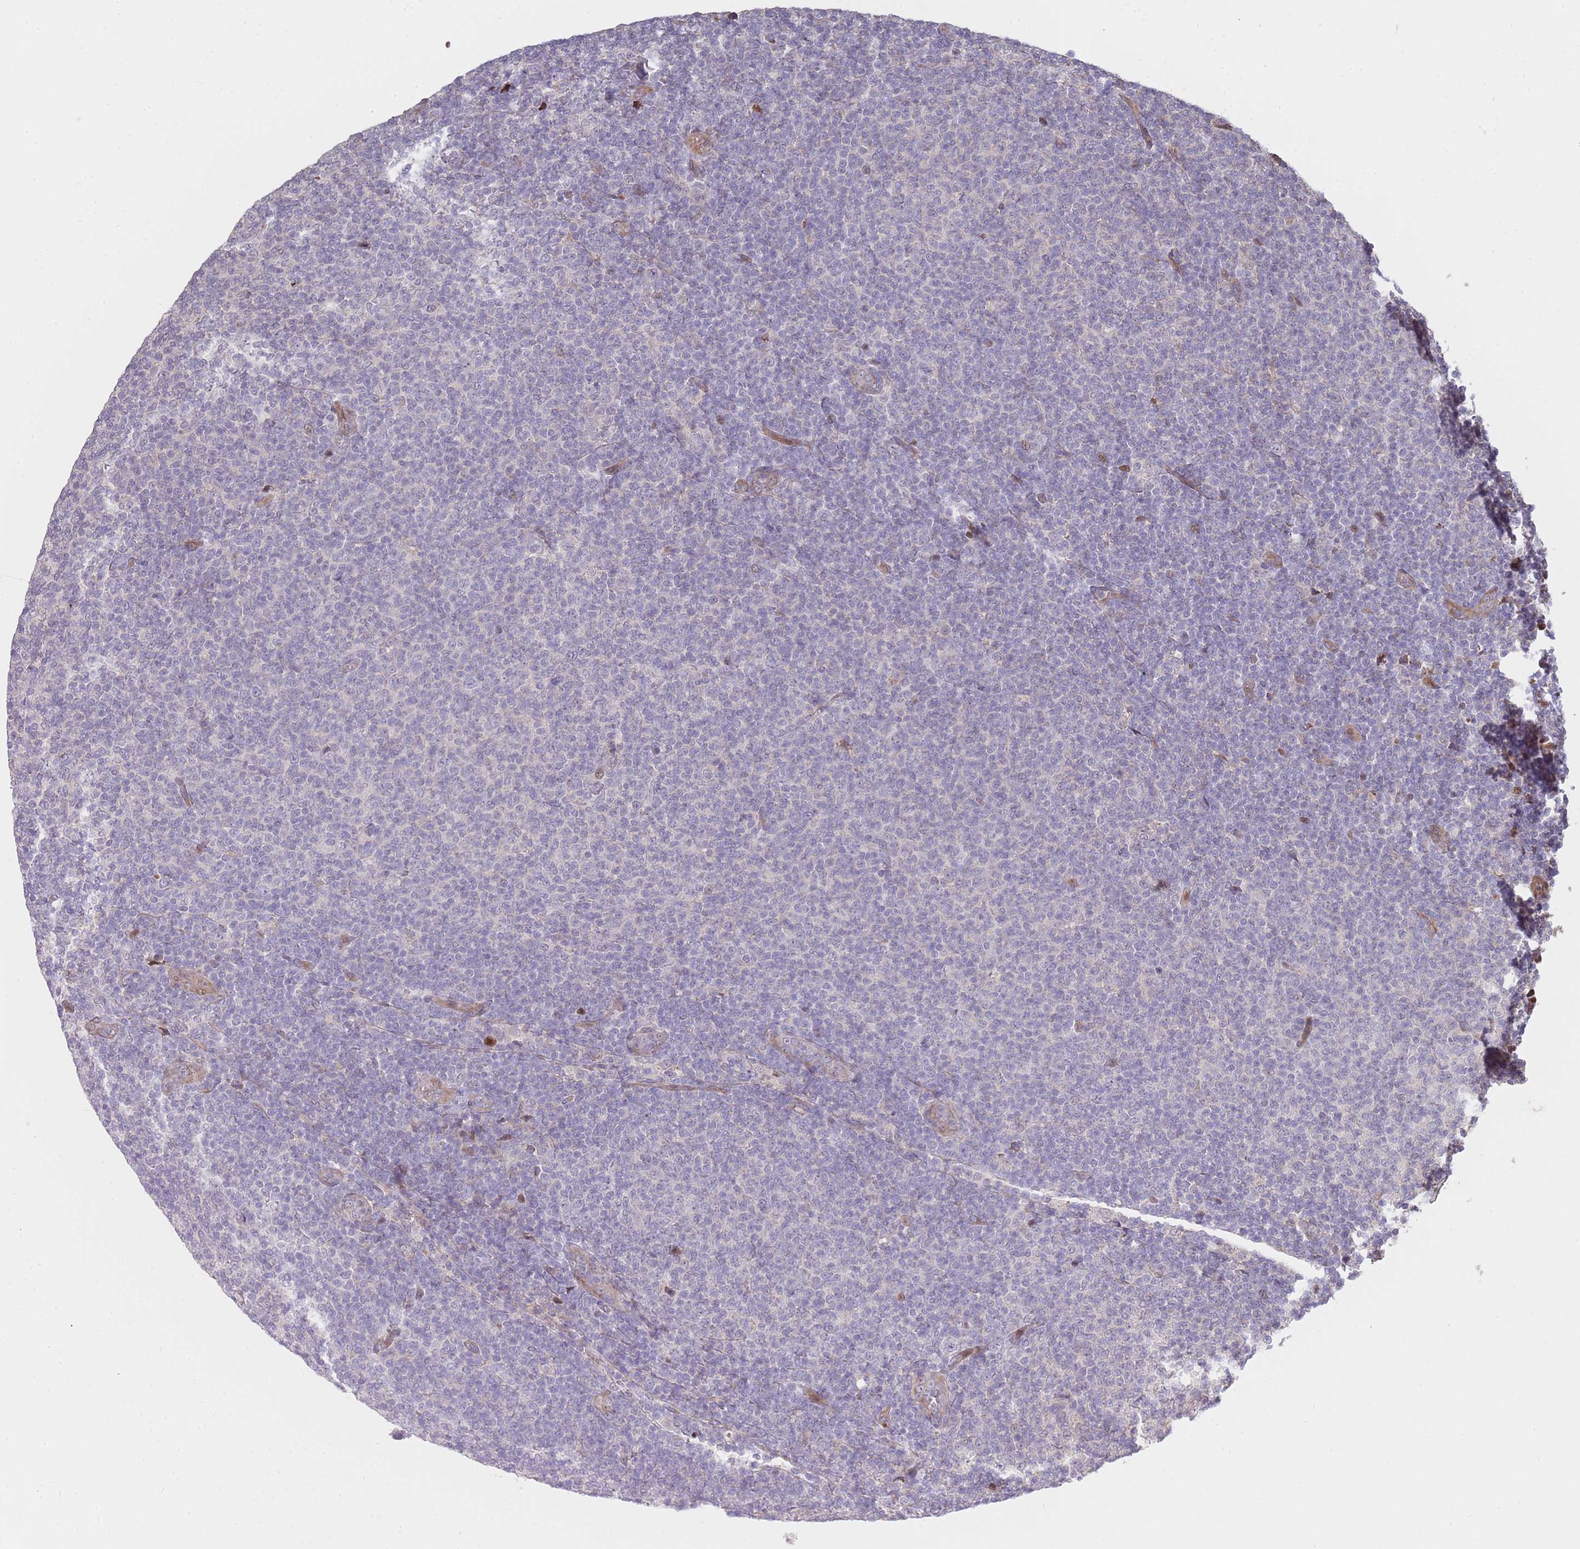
{"staining": {"intensity": "negative", "quantity": "none", "location": "none"}, "tissue": "lymphoma", "cell_type": "Tumor cells", "image_type": "cancer", "snomed": [{"axis": "morphology", "description": "Malignant lymphoma, non-Hodgkin's type, Low grade"}, {"axis": "topography", "description": "Lymph node"}], "caption": "Lymphoma stained for a protein using IHC exhibits no positivity tumor cells.", "gene": "SYNDIG1L", "patient": {"sex": "male", "age": 66}}